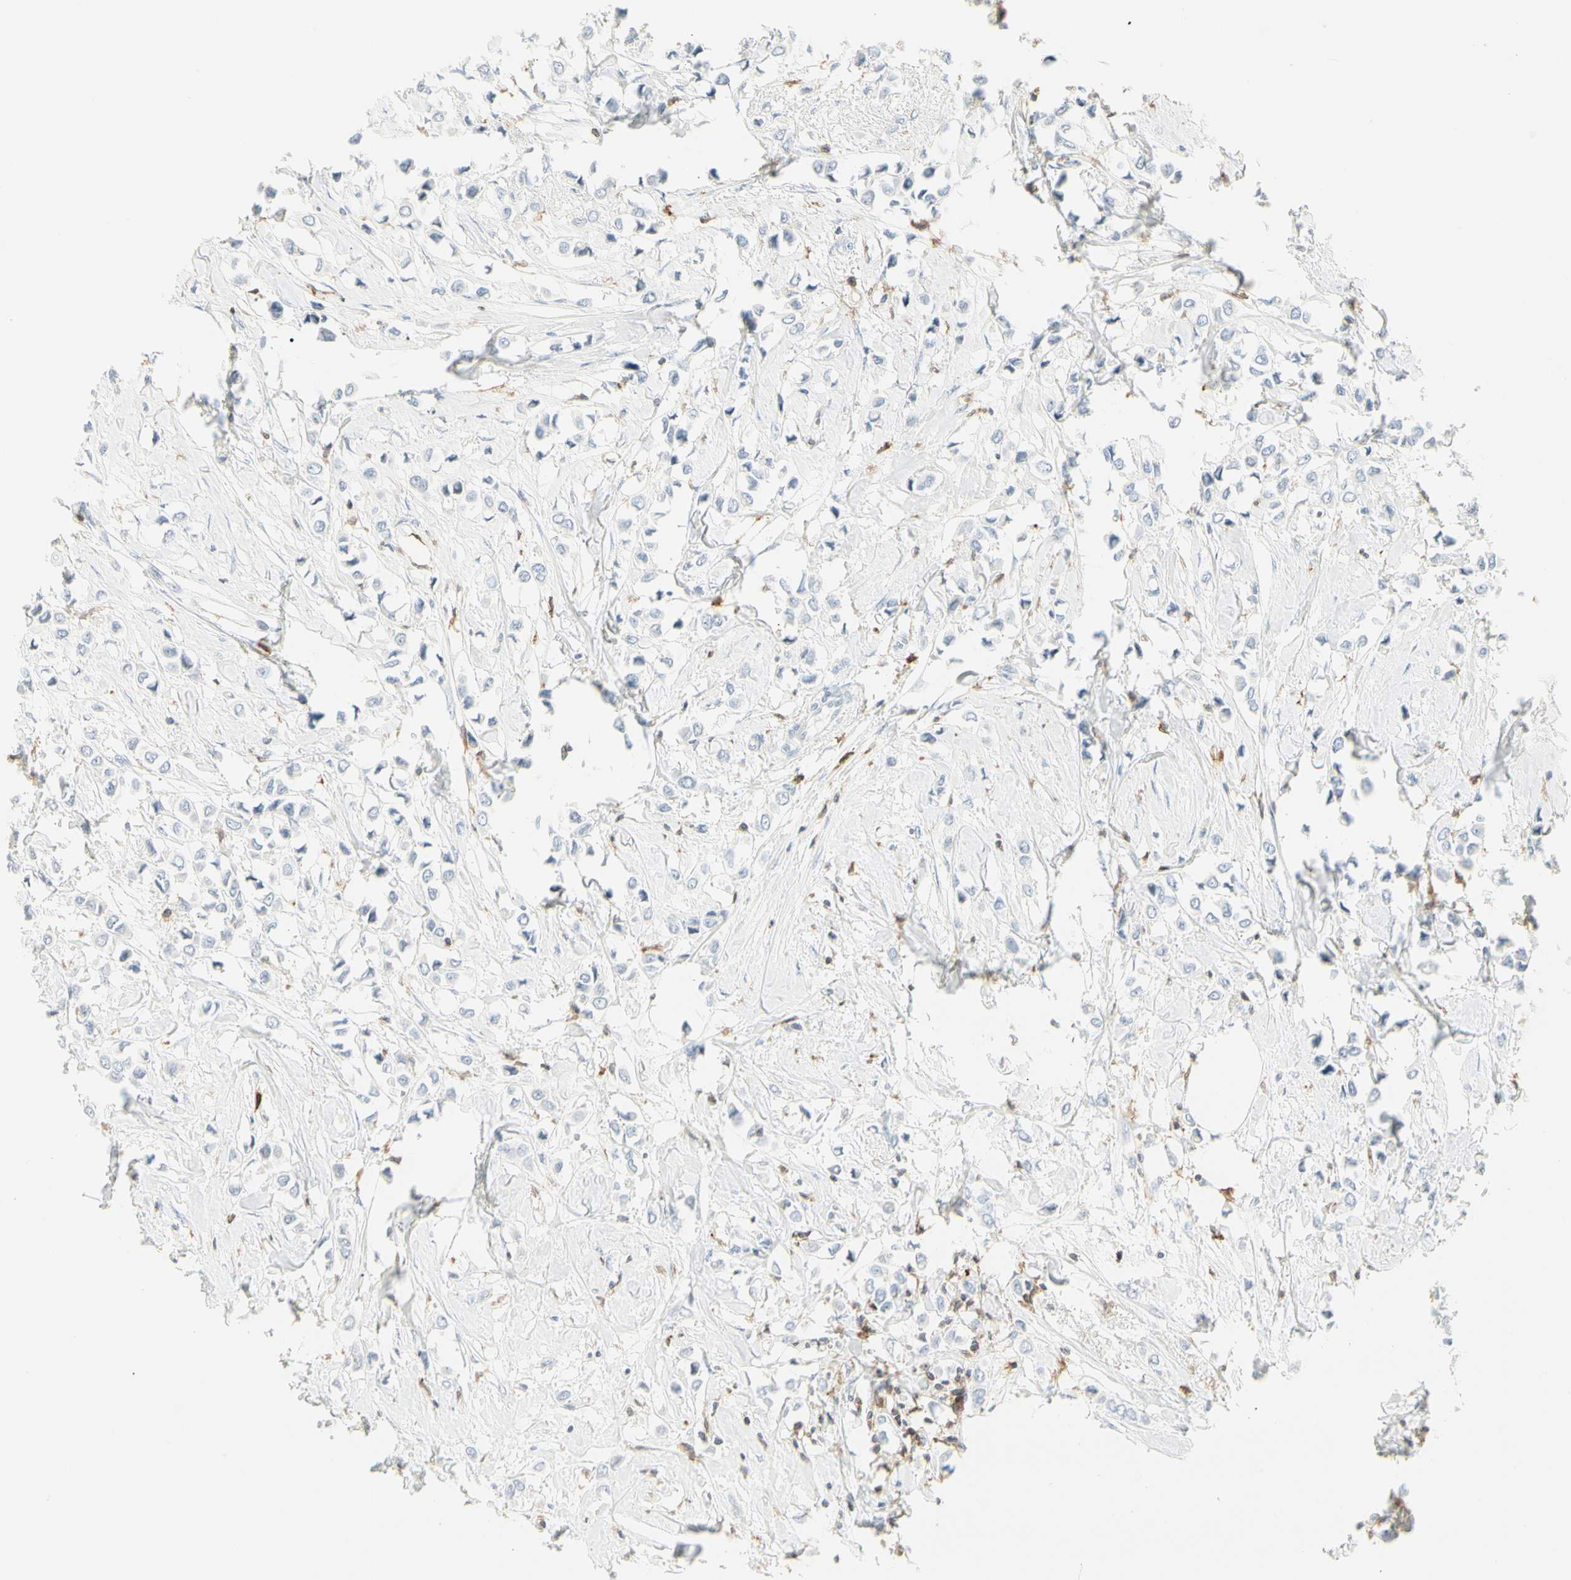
{"staining": {"intensity": "negative", "quantity": "none", "location": "none"}, "tissue": "breast cancer", "cell_type": "Tumor cells", "image_type": "cancer", "snomed": [{"axis": "morphology", "description": "Lobular carcinoma"}, {"axis": "topography", "description": "Breast"}], "caption": "DAB (3,3'-diaminobenzidine) immunohistochemical staining of human breast lobular carcinoma exhibits no significant staining in tumor cells.", "gene": "ITGB2", "patient": {"sex": "female", "age": 51}}